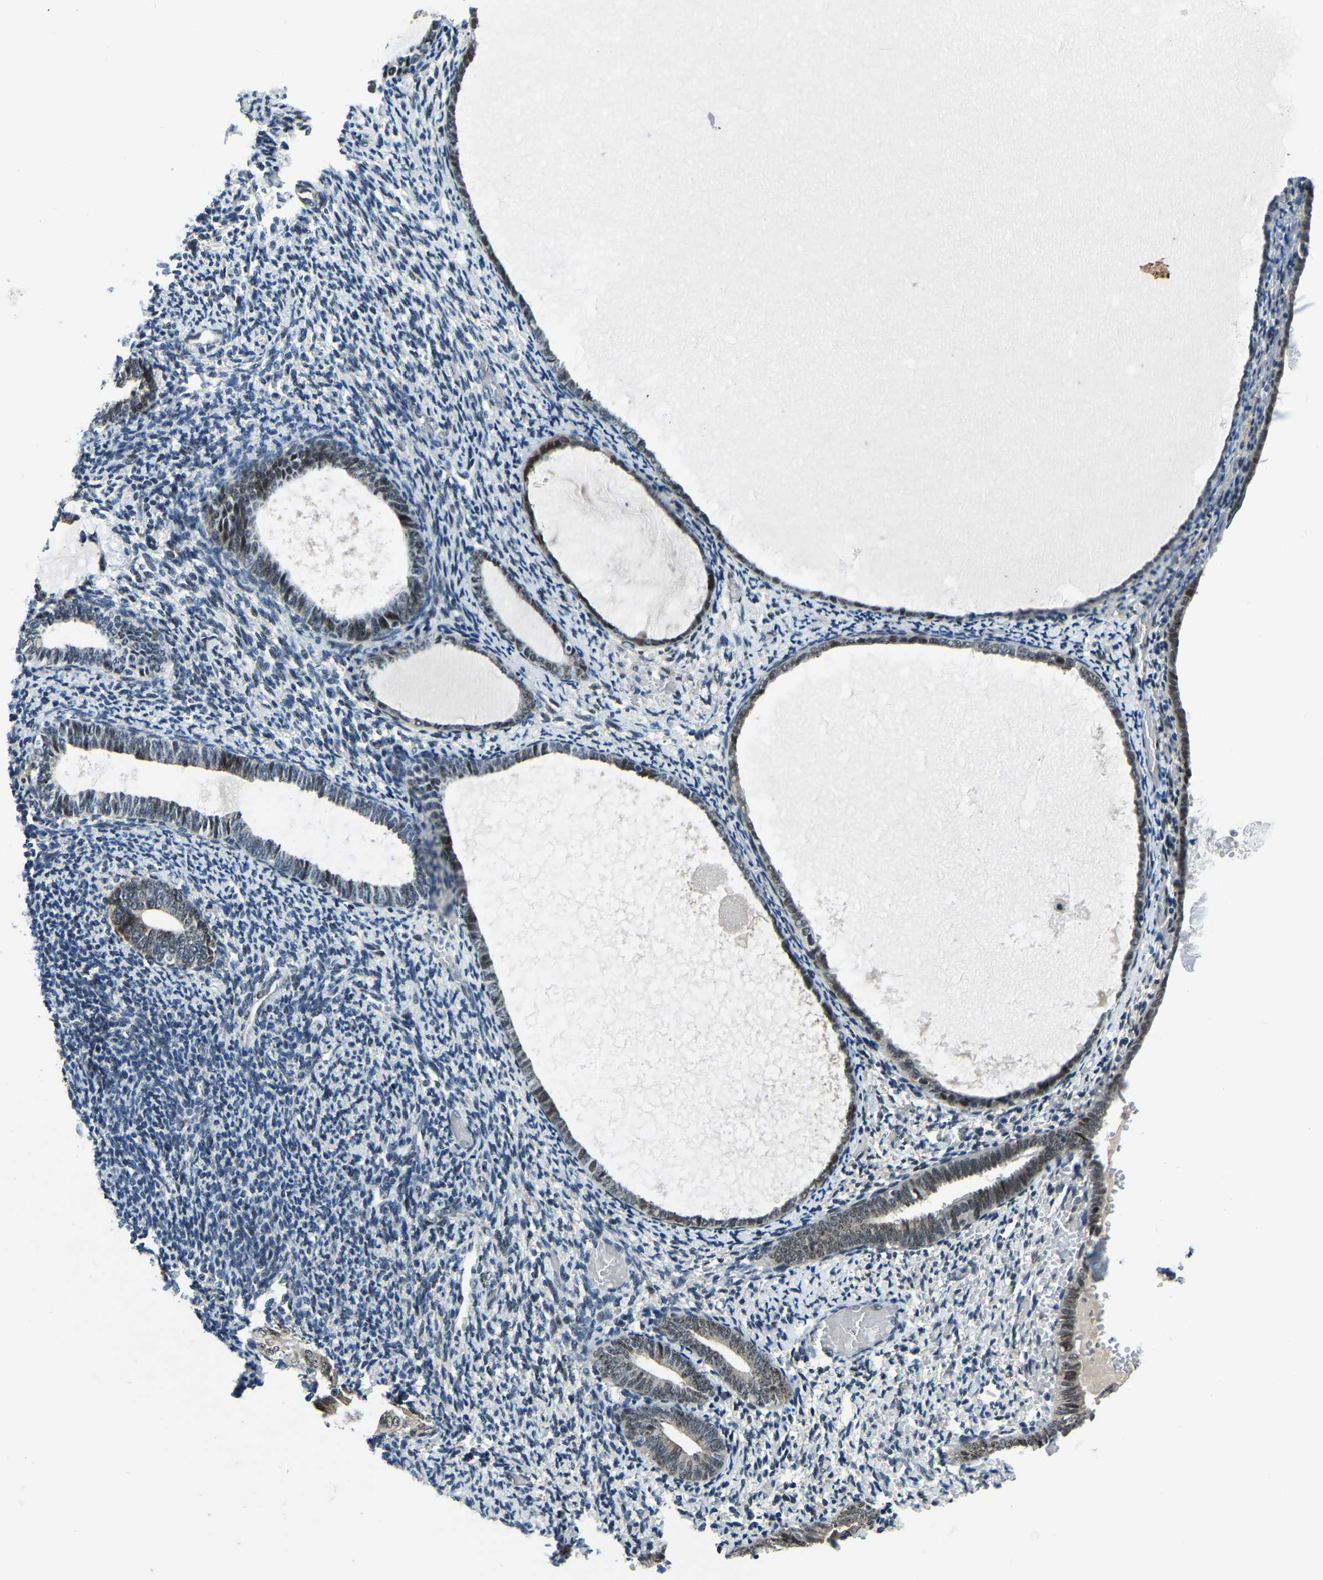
{"staining": {"intensity": "strong", "quantity": "<25%", "location": "nuclear"}, "tissue": "endometrium", "cell_type": "Cells in endometrial stroma", "image_type": "normal", "snomed": [{"axis": "morphology", "description": "Normal tissue, NOS"}, {"axis": "topography", "description": "Endometrium"}], "caption": "Protein staining of benign endometrium shows strong nuclear positivity in approximately <25% of cells in endometrial stroma. The staining is performed using DAB (3,3'-diaminobenzidine) brown chromogen to label protein expression. The nuclei are counter-stained blue using hematoxylin.", "gene": "ING2", "patient": {"sex": "female", "age": 66}}